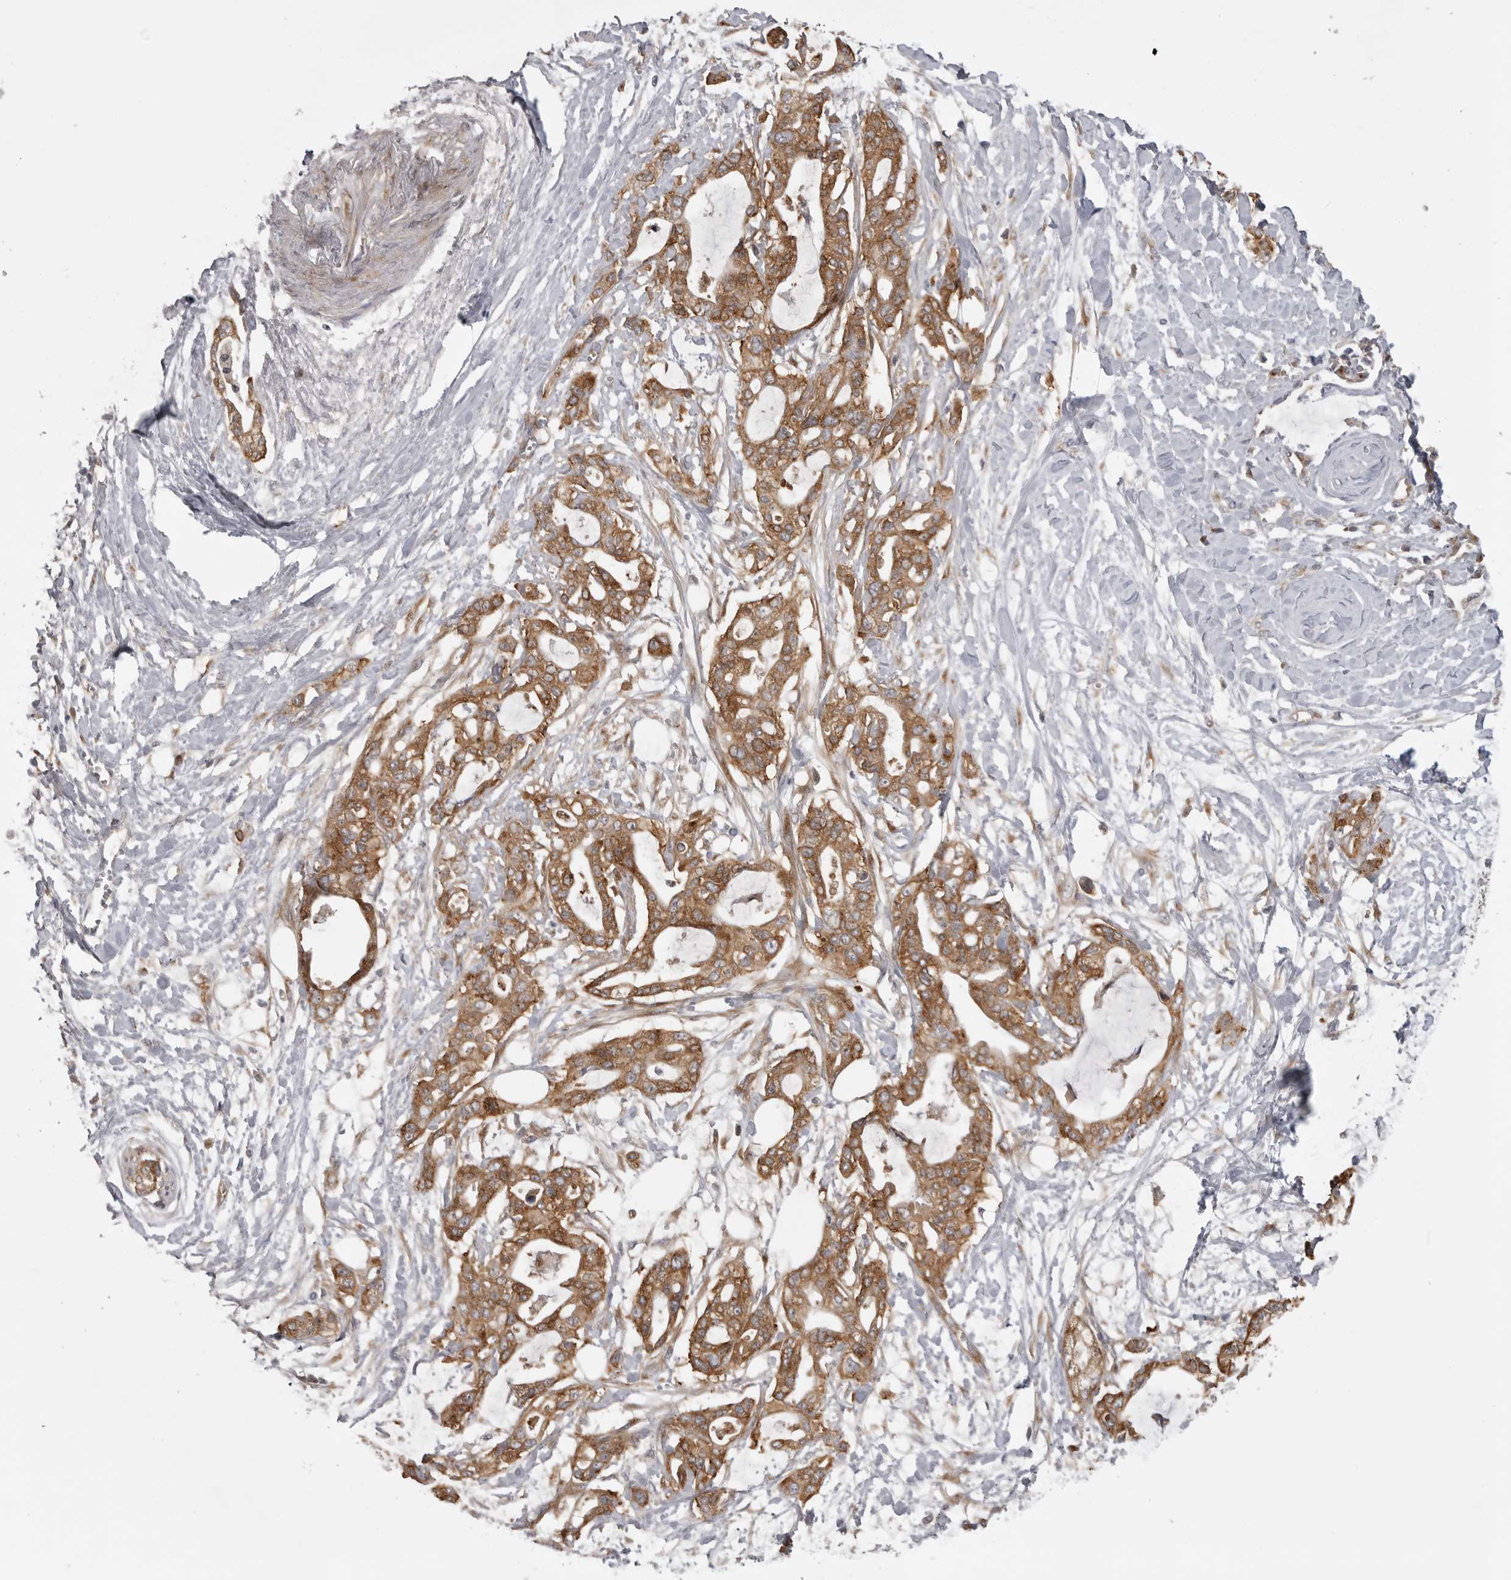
{"staining": {"intensity": "moderate", "quantity": ">75%", "location": "cytoplasmic/membranous"}, "tissue": "pancreatic cancer", "cell_type": "Tumor cells", "image_type": "cancer", "snomed": [{"axis": "morphology", "description": "Adenocarcinoma, NOS"}, {"axis": "topography", "description": "Pancreas"}], "caption": "This is a micrograph of immunohistochemistry (IHC) staining of pancreatic cancer (adenocarcinoma), which shows moderate expression in the cytoplasmic/membranous of tumor cells.", "gene": "LRRC45", "patient": {"sex": "male", "age": 68}}